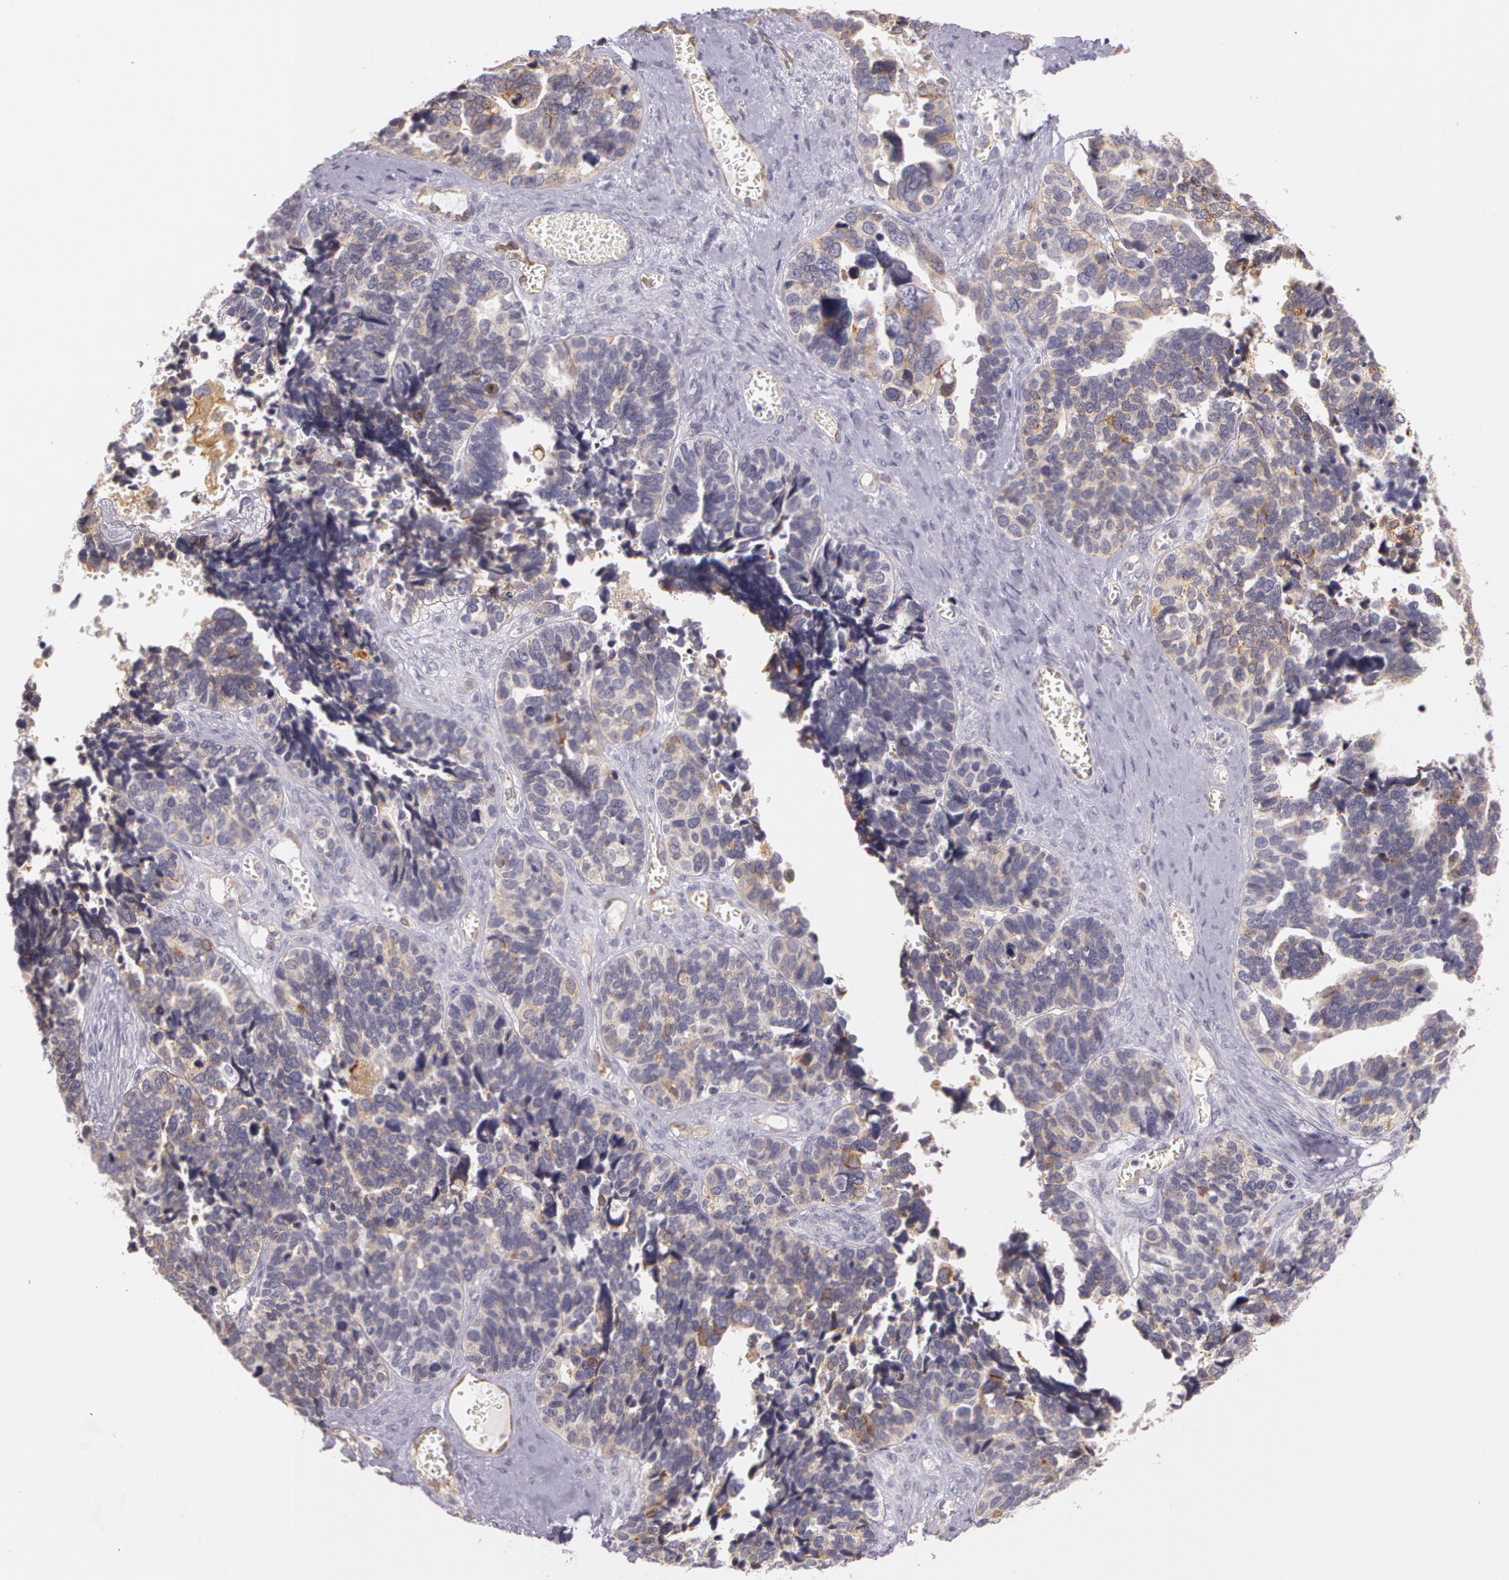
{"staining": {"intensity": "weak", "quantity": ">75%", "location": "cytoplasmic/membranous"}, "tissue": "ovarian cancer", "cell_type": "Tumor cells", "image_type": "cancer", "snomed": [{"axis": "morphology", "description": "Cystadenocarcinoma, serous, NOS"}, {"axis": "topography", "description": "Ovary"}], "caption": "Protein staining by immunohistochemistry demonstrates weak cytoplasmic/membranous expression in approximately >75% of tumor cells in serous cystadenocarcinoma (ovarian).", "gene": "APP", "patient": {"sex": "female", "age": 77}}